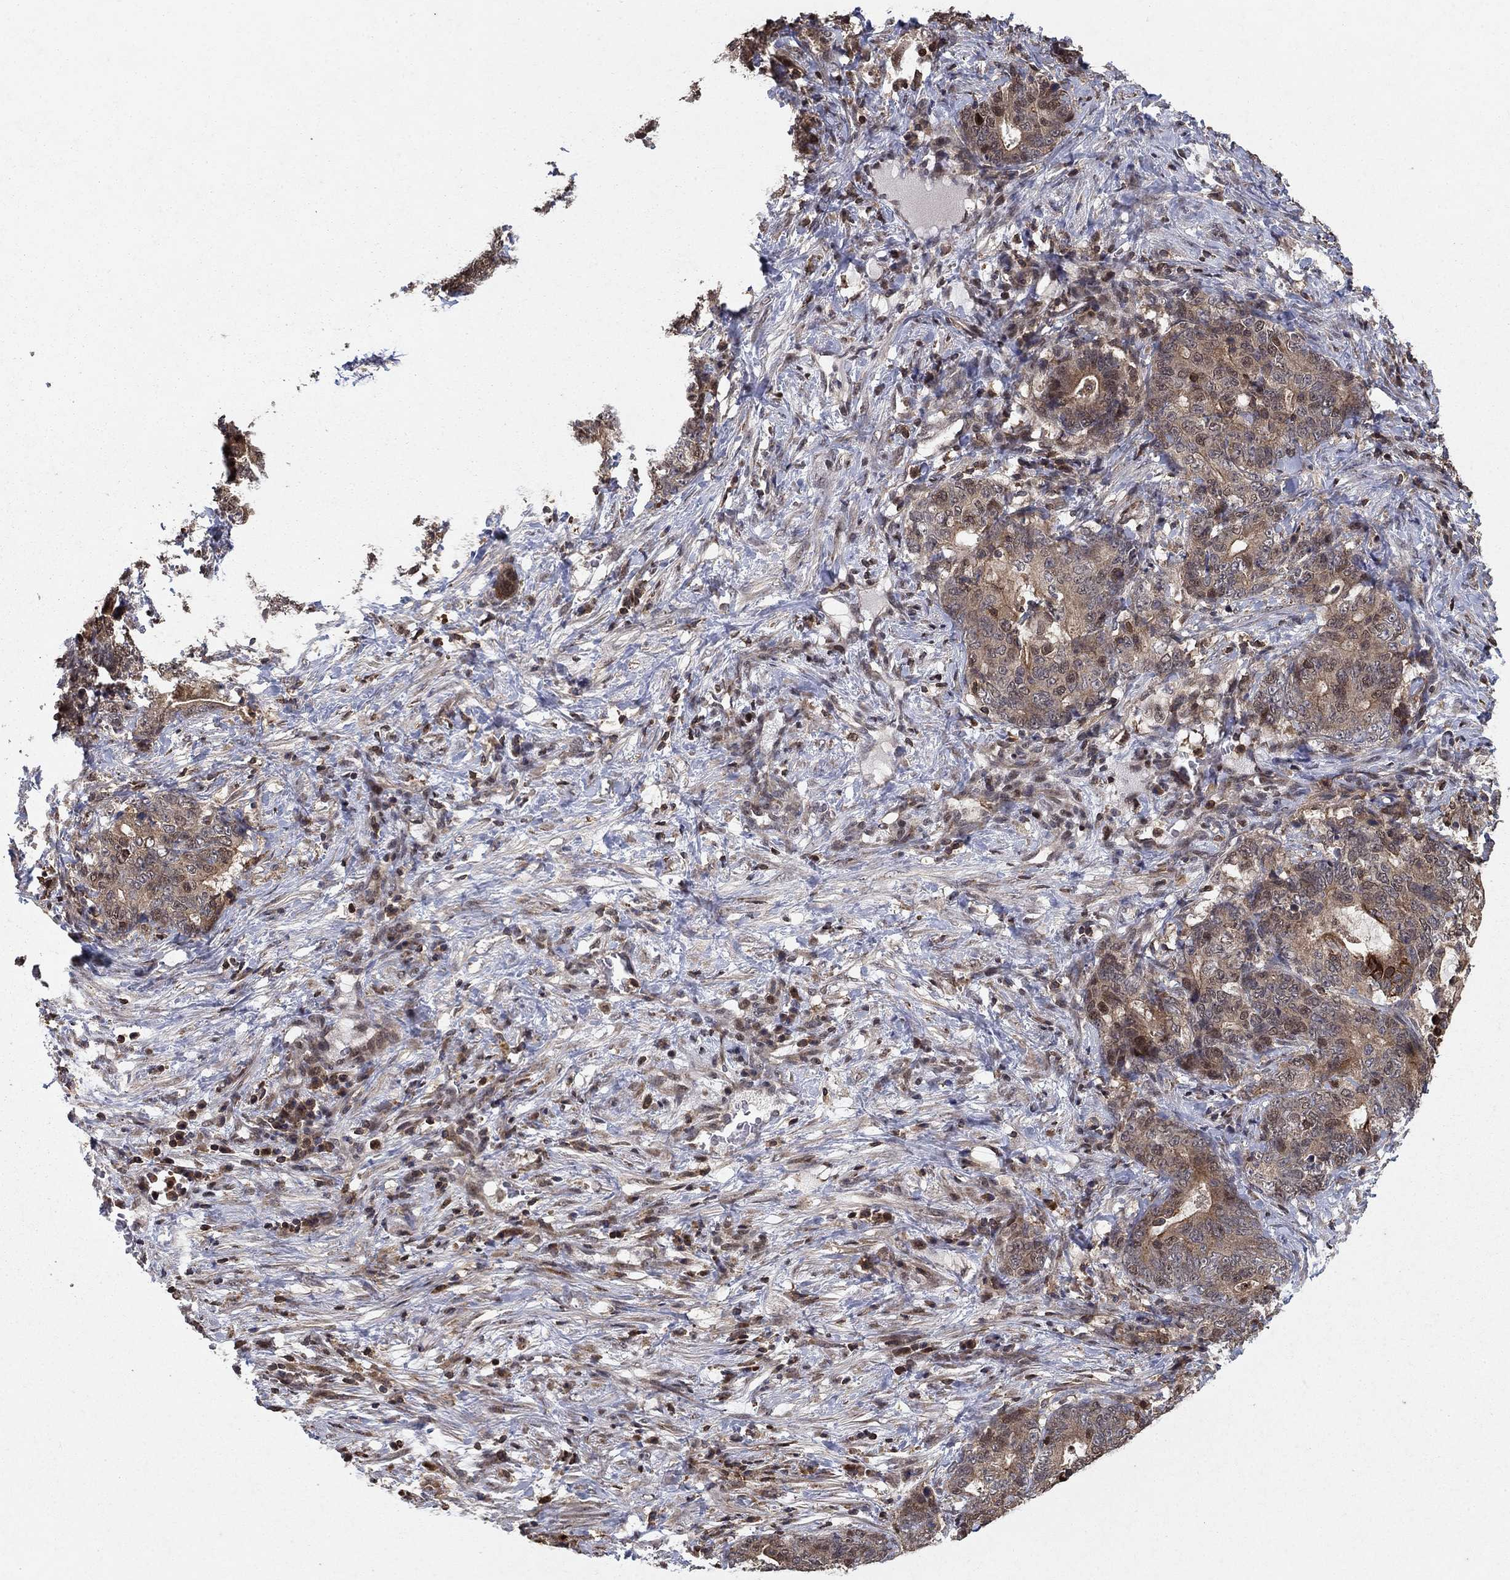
{"staining": {"intensity": "strong", "quantity": "25%-75%", "location": "cytoplasmic/membranous,nuclear"}, "tissue": "stomach cancer", "cell_type": "Tumor cells", "image_type": "cancer", "snomed": [{"axis": "morphology", "description": "Normal tissue, NOS"}, {"axis": "morphology", "description": "Adenocarcinoma, NOS"}, {"axis": "topography", "description": "Stomach"}], "caption": "There is high levels of strong cytoplasmic/membranous and nuclear staining in tumor cells of stomach adenocarcinoma, as demonstrated by immunohistochemical staining (brown color).", "gene": "CCDC66", "patient": {"sex": "female", "age": 64}}